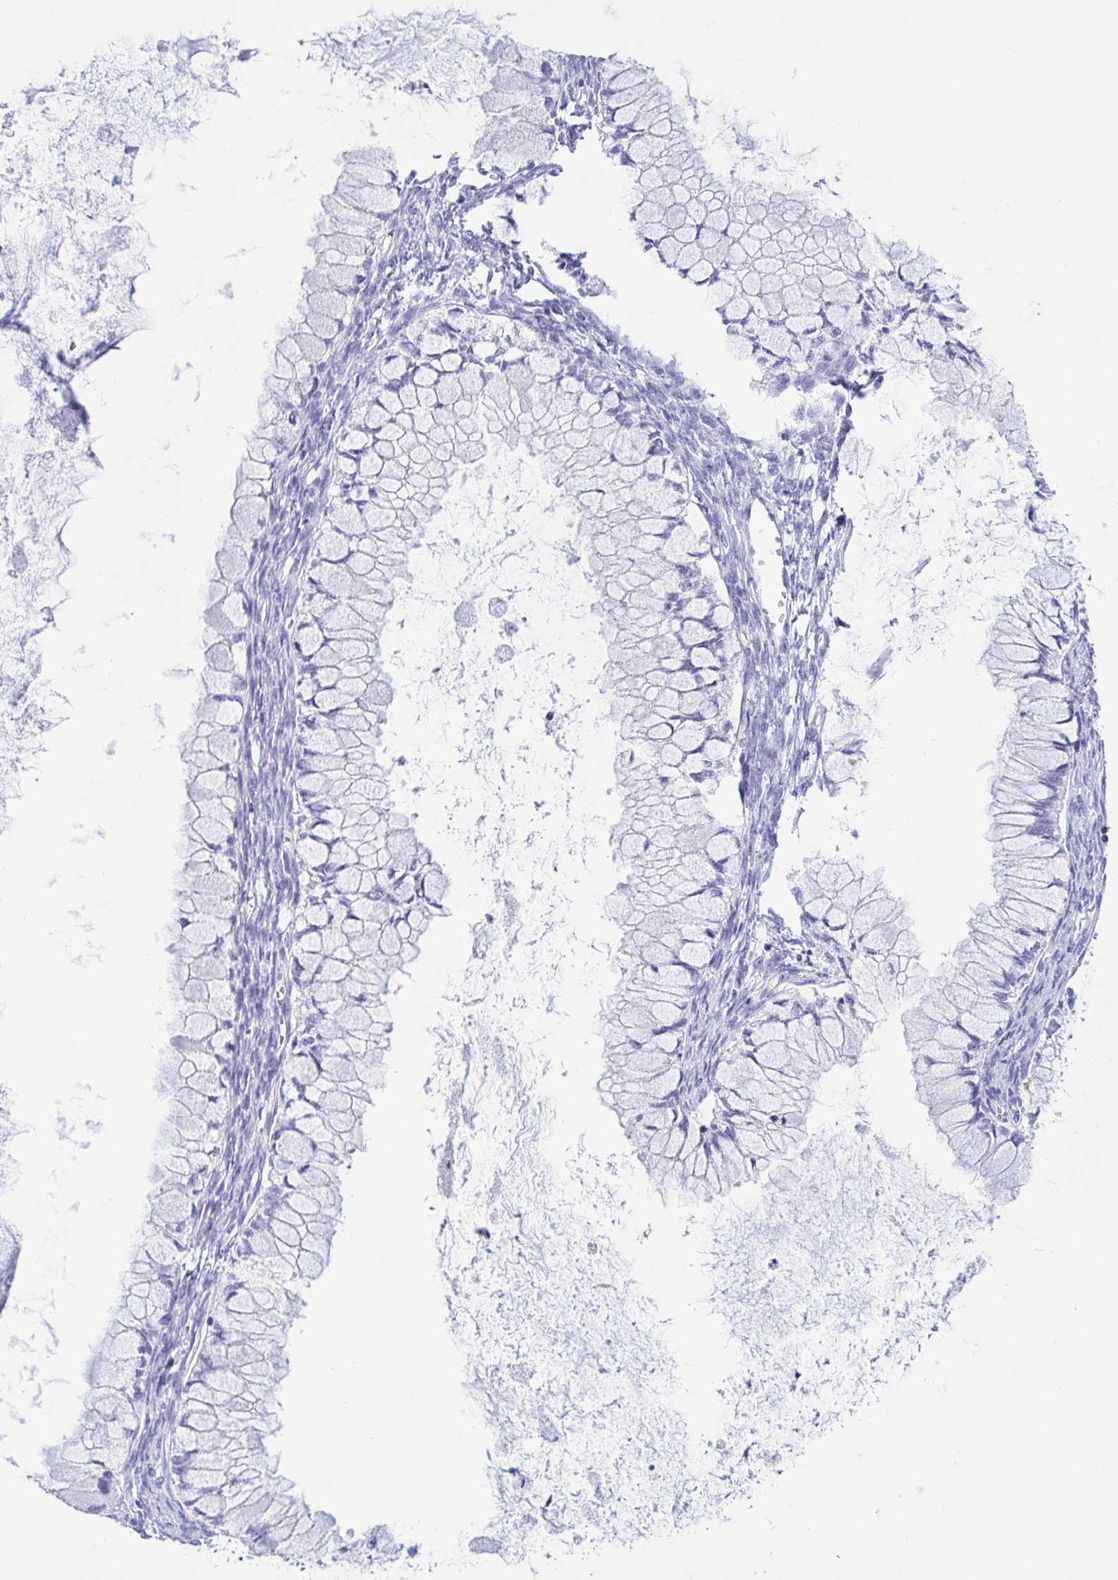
{"staining": {"intensity": "negative", "quantity": "none", "location": "none"}, "tissue": "ovarian cancer", "cell_type": "Tumor cells", "image_type": "cancer", "snomed": [{"axis": "morphology", "description": "Cystadenocarcinoma, mucinous, NOS"}, {"axis": "topography", "description": "Ovary"}], "caption": "Micrograph shows no protein expression in tumor cells of mucinous cystadenocarcinoma (ovarian) tissue.", "gene": "CD5", "patient": {"sex": "female", "age": 34}}